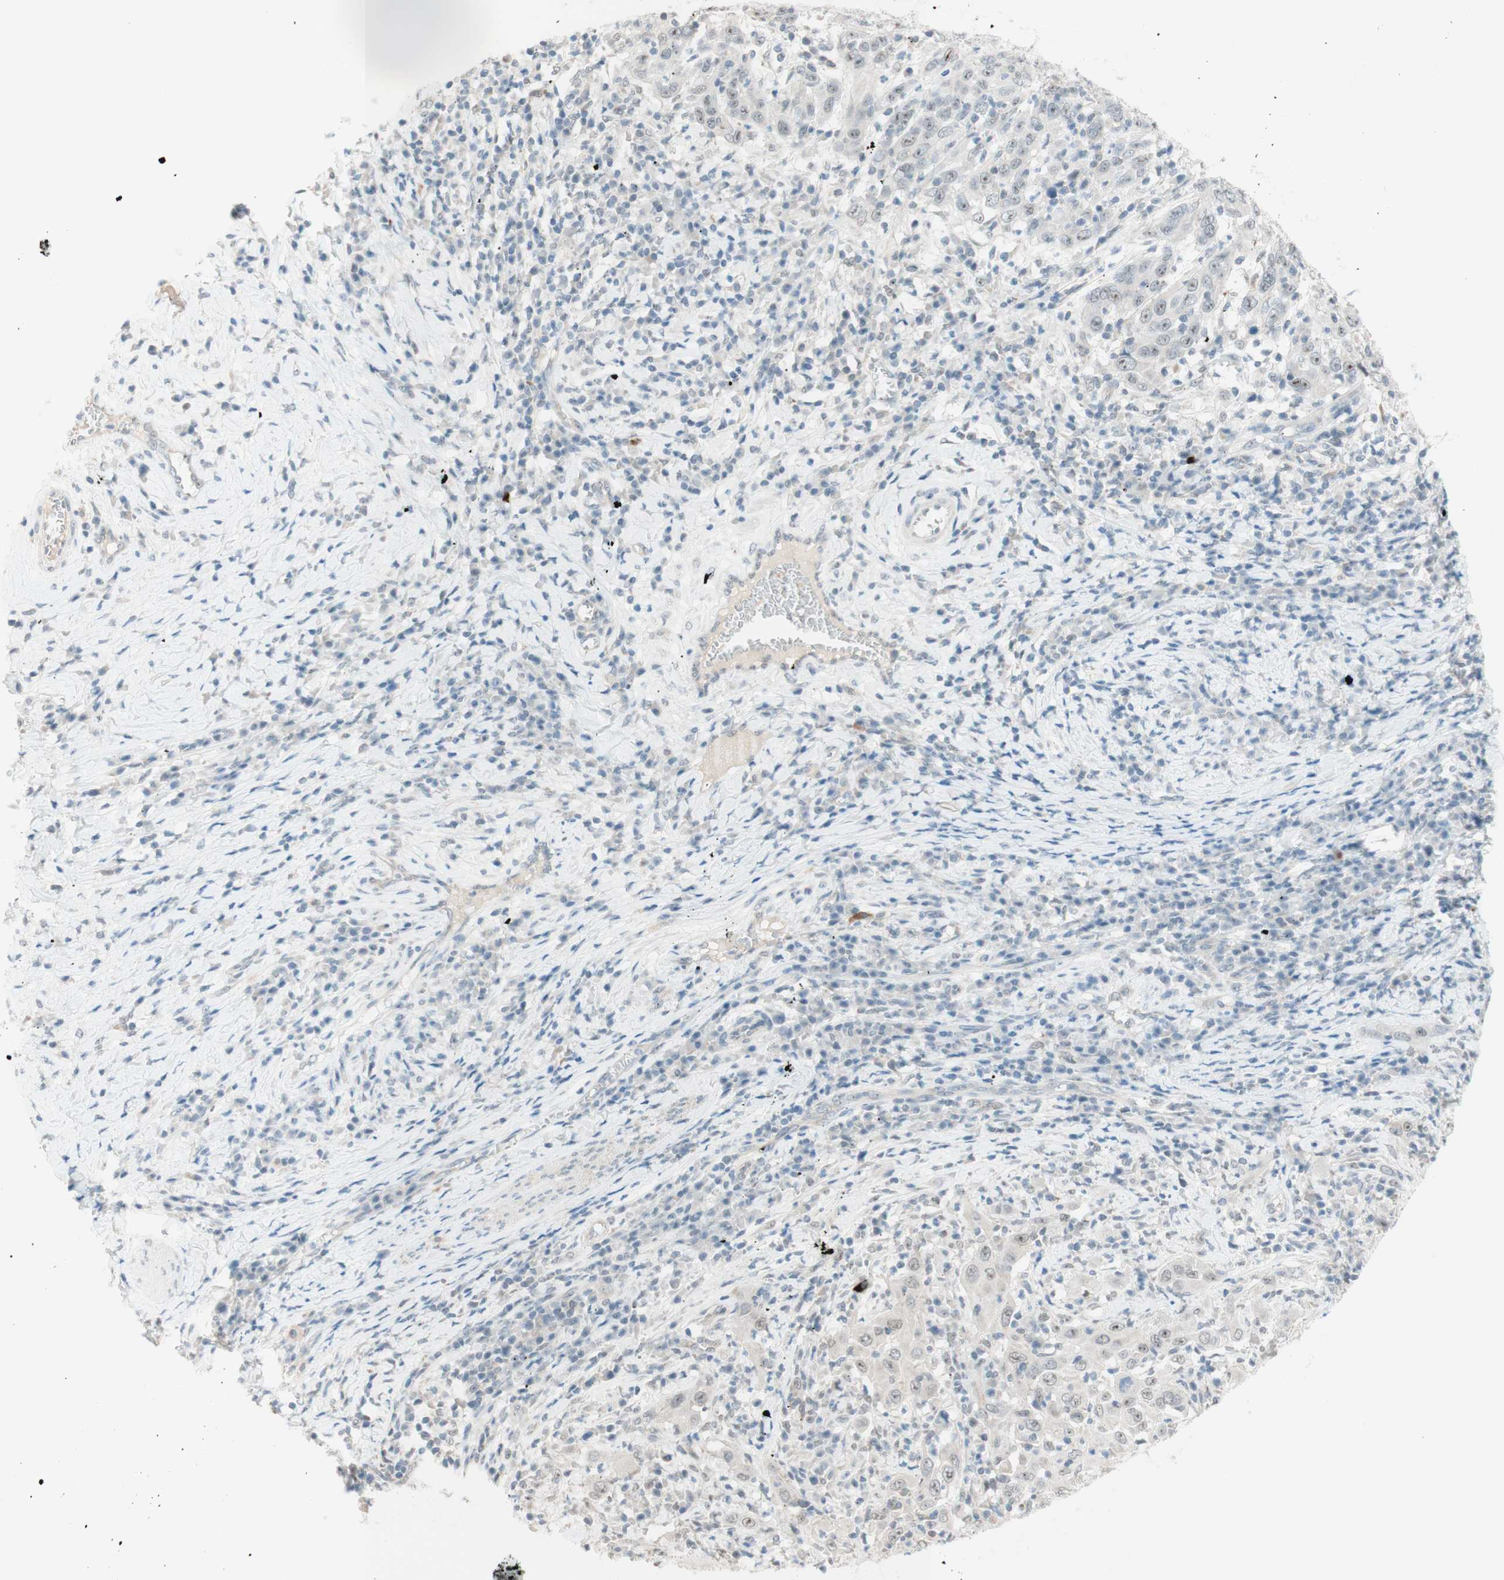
{"staining": {"intensity": "weak", "quantity": "25%-75%", "location": "nuclear"}, "tissue": "cervical cancer", "cell_type": "Tumor cells", "image_type": "cancer", "snomed": [{"axis": "morphology", "description": "Squamous cell carcinoma, NOS"}, {"axis": "topography", "description": "Cervix"}], "caption": "Immunohistochemistry (IHC) image of neoplastic tissue: human cervical cancer stained using immunohistochemistry shows low levels of weak protein expression localized specifically in the nuclear of tumor cells, appearing as a nuclear brown color.", "gene": "JPH1", "patient": {"sex": "female", "age": 46}}